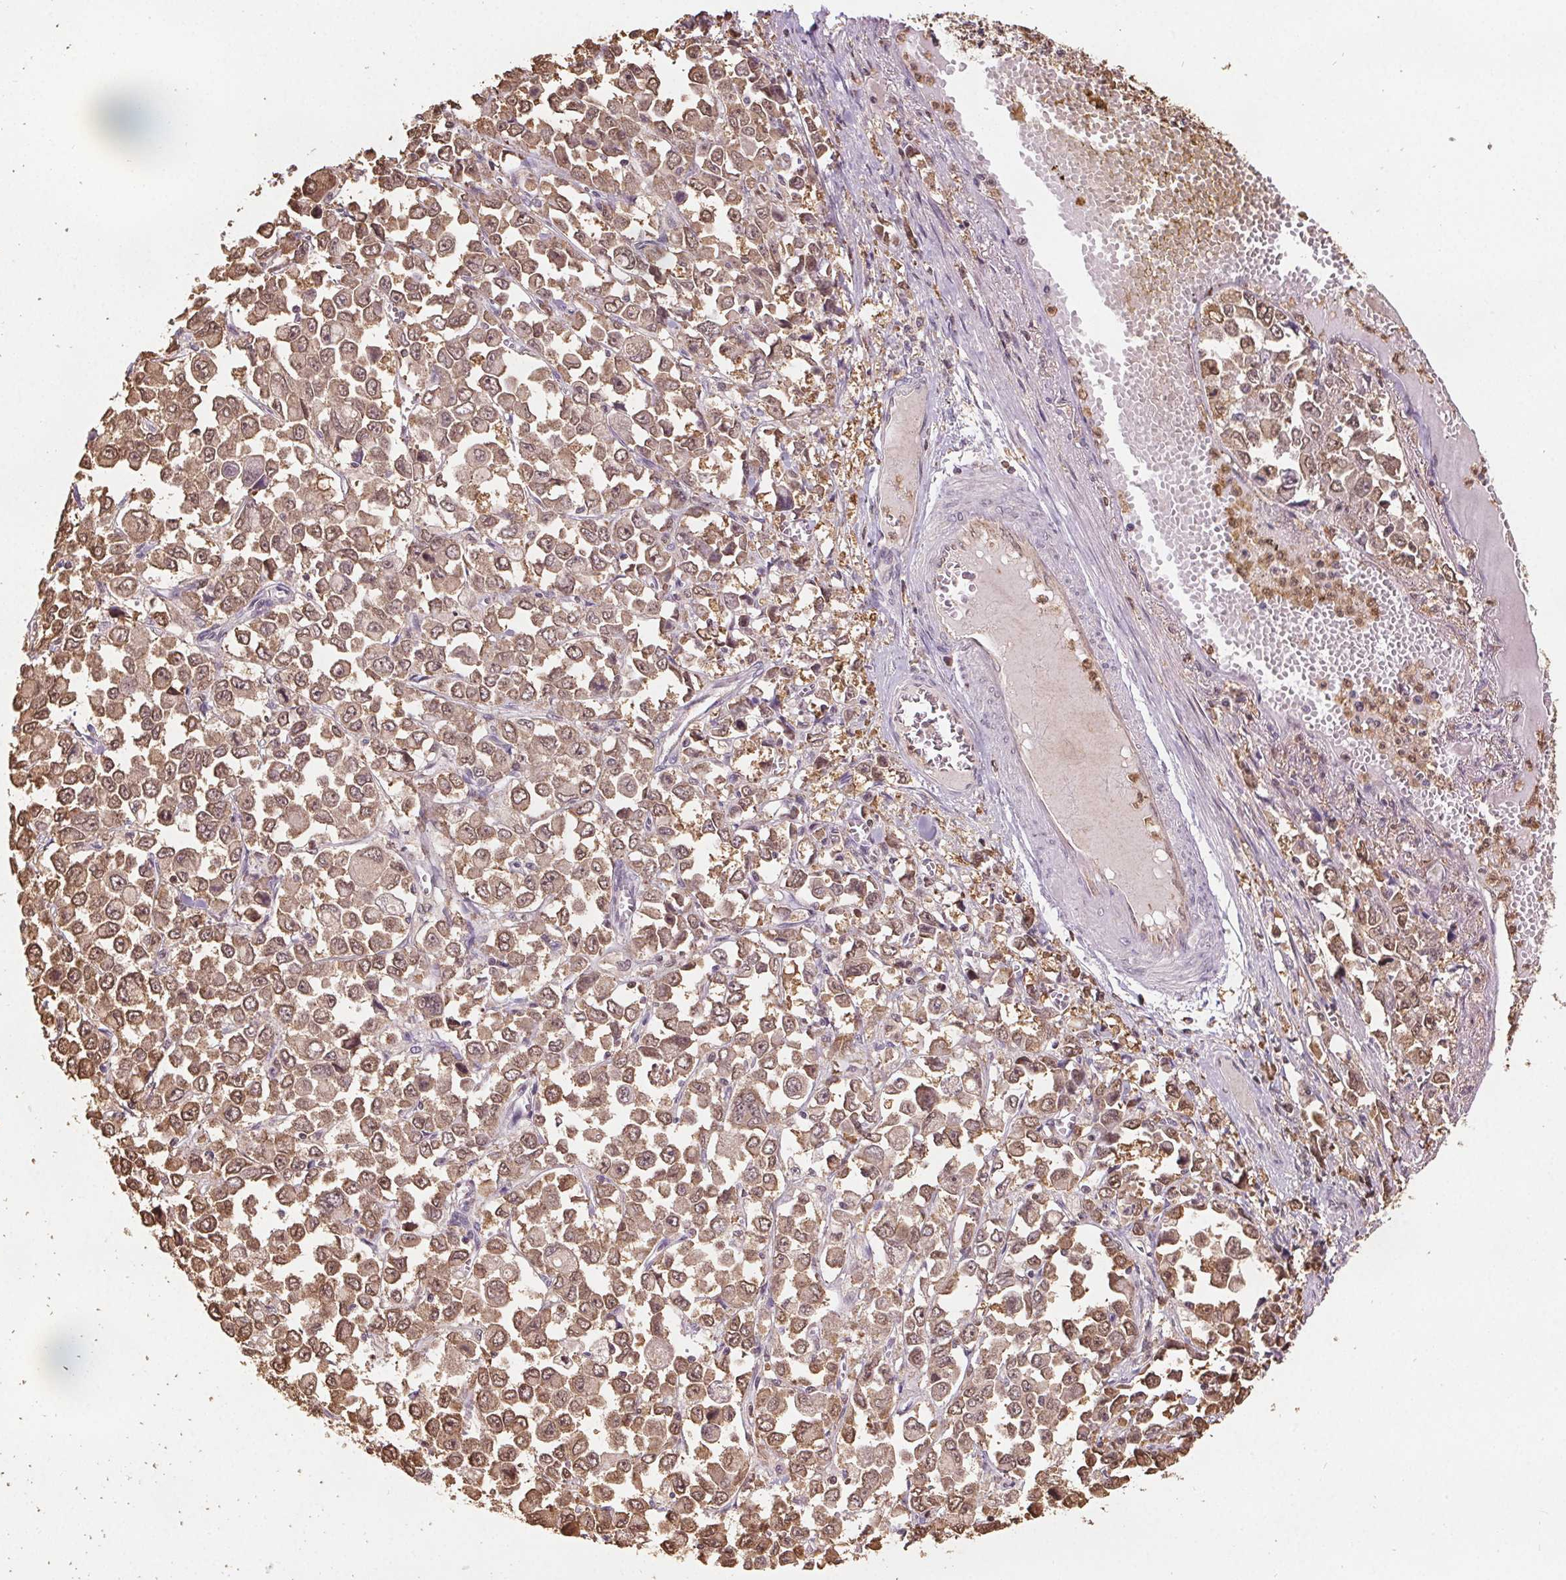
{"staining": {"intensity": "moderate", "quantity": ">75%", "location": "cytoplasmic/membranous,nuclear"}, "tissue": "stomach cancer", "cell_type": "Tumor cells", "image_type": "cancer", "snomed": [{"axis": "morphology", "description": "Adenocarcinoma, NOS"}, {"axis": "topography", "description": "Stomach, upper"}], "caption": "Human stomach cancer stained with a protein marker shows moderate staining in tumor cells.", "gene": "ENO1", "patient": {"sex": "male", "age": 70}}